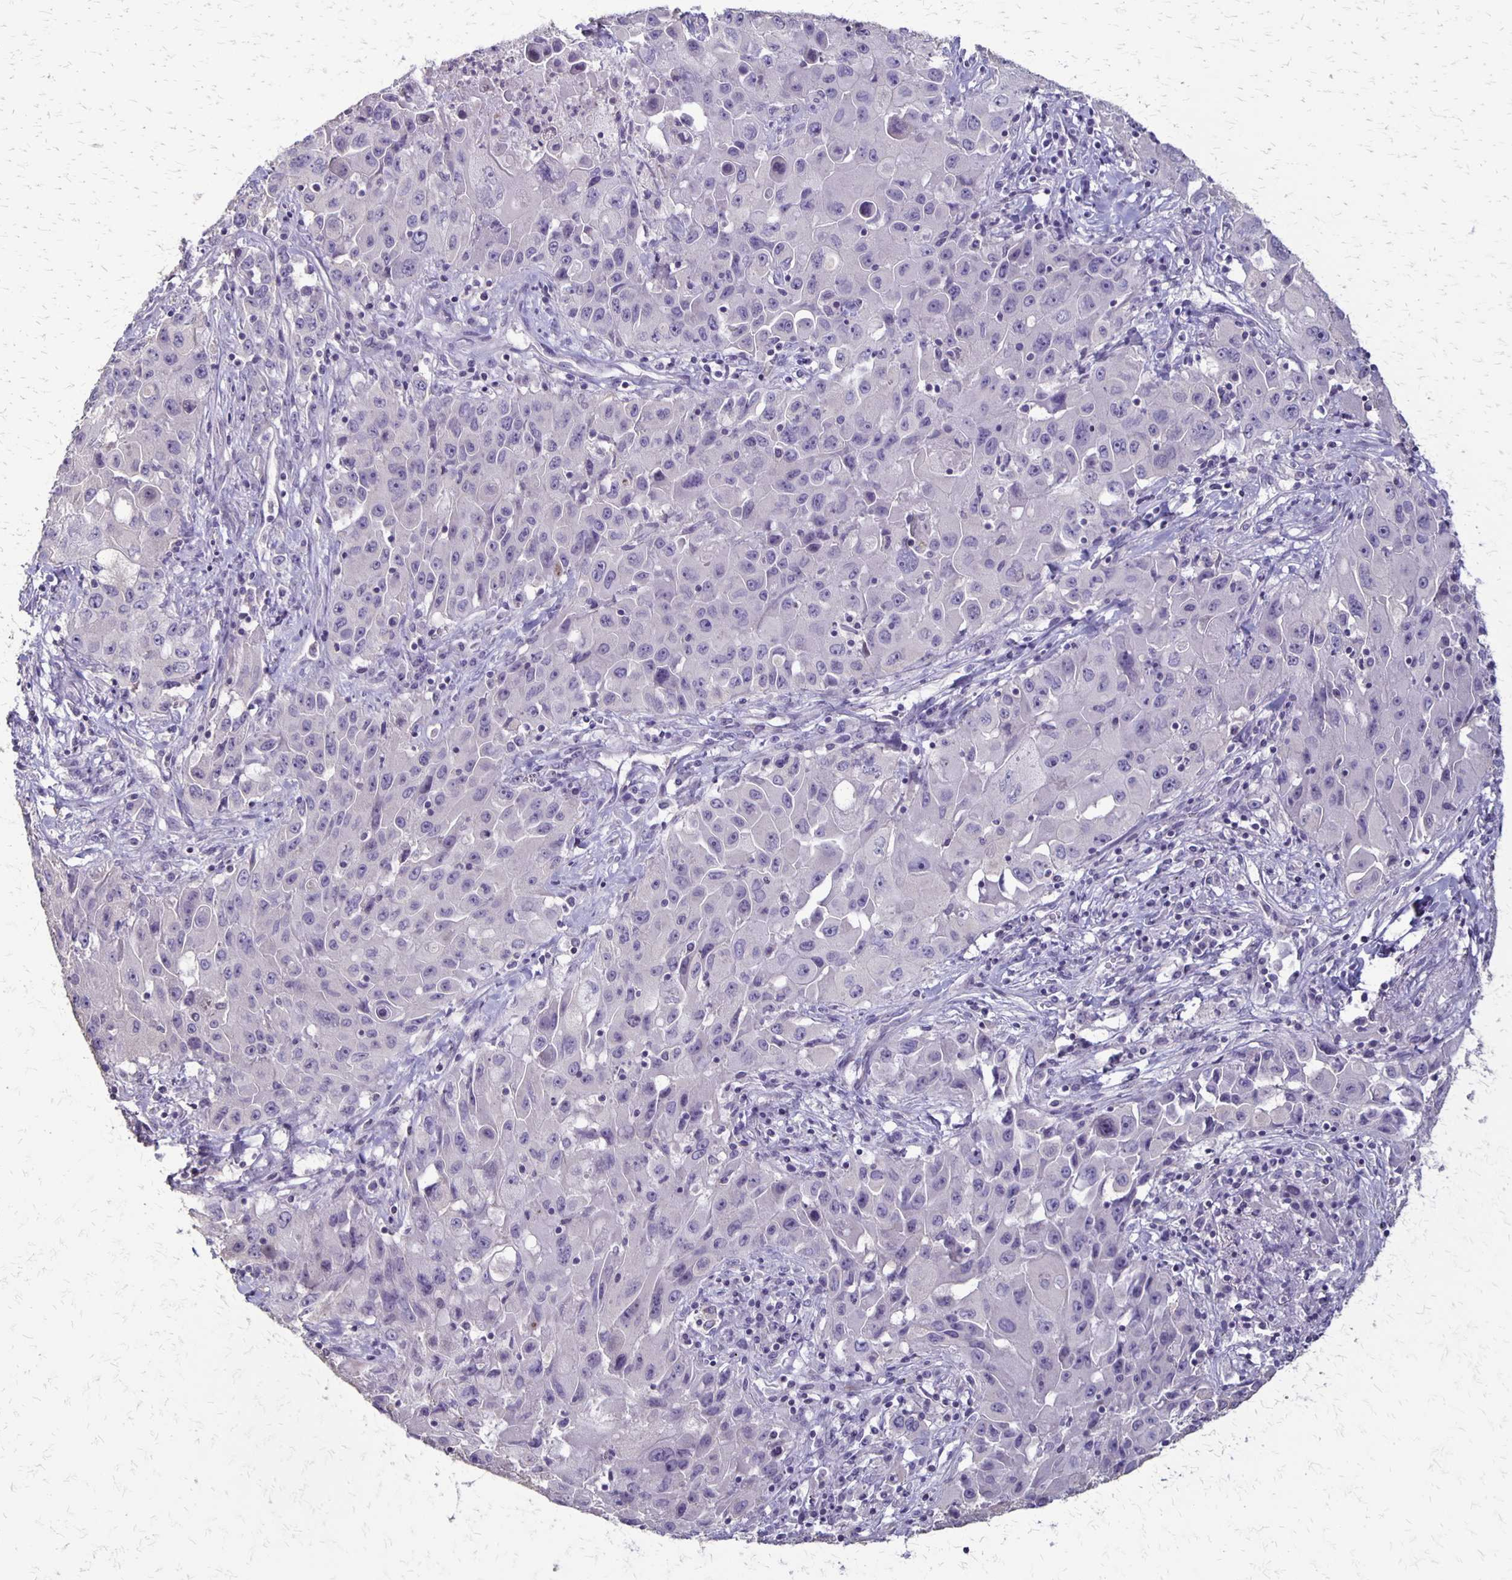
{"staining": {"intensity": "negative", "quantity": "none", "location": "none"}, "tissue": "lung cancer", "cell_type": "Tumor cells", "image_type": "cancer", "snomed": [{"axis": "morphology", "description": "Squamous cell carcinoma, NOS"}, {"axis": "topography", "description": "Lung"}], "caption": "Tumor cells are negative for brown protein staining in lung squamous cell carcinoma.", "gene": "SEPTIN5", "patient": {"sex": "male", "age": 63}}